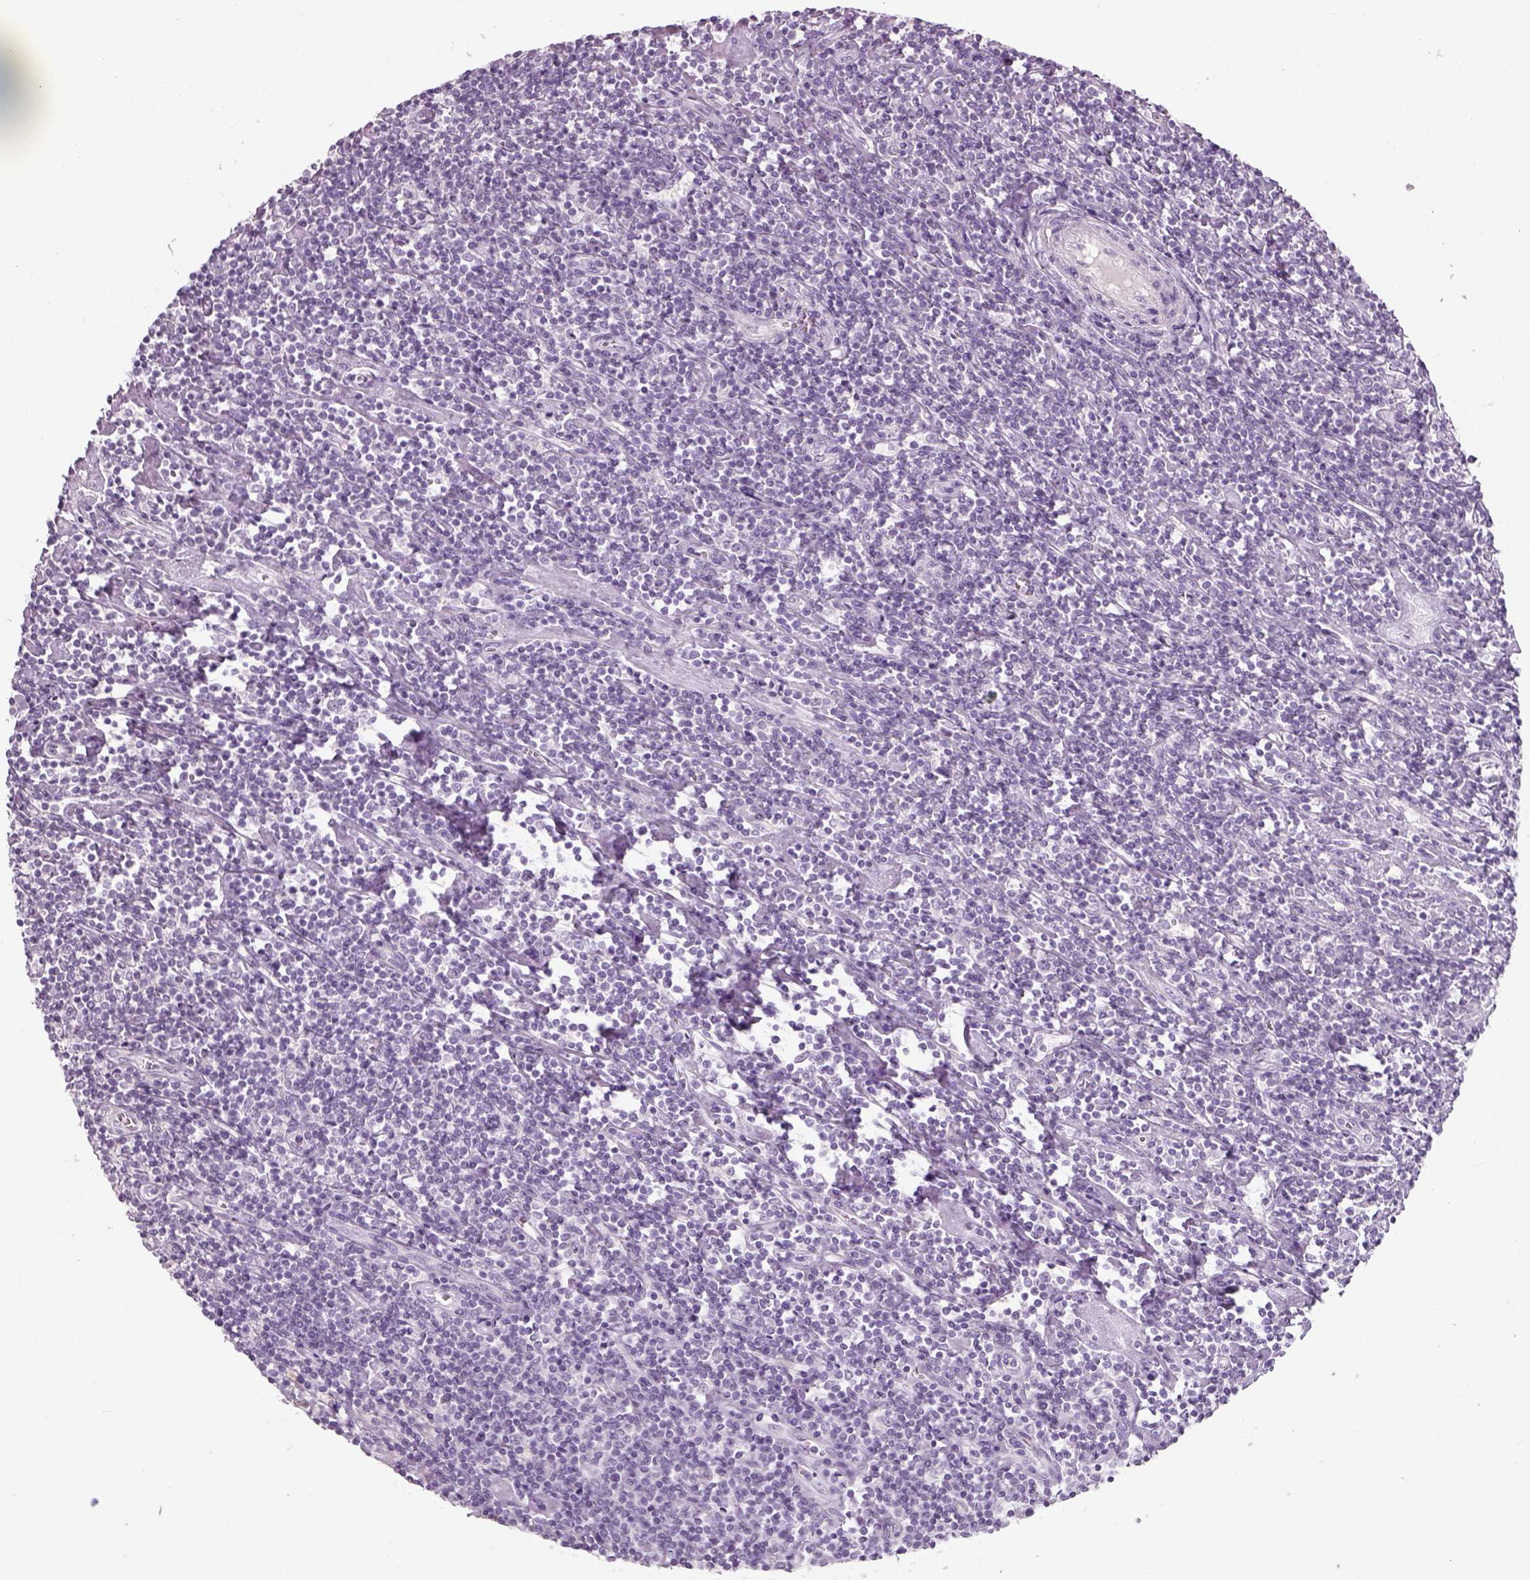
{"staining": {"intensity": "negative", "quantity": "none", "location": "none"}, "tissue": "lymphoma", "cell_type": "Tumor cells", "image_type": "cancer", "snomed": [{"axis": "morphology", "description": "Hodgkin's disease, NOS"}, {"axis": "topography", "description": "Lymph node"}], "caption": "The image displays no significant staining in tumor cells of lymphoma.", "gene": "SLC6A2", "patient": {"sex": "male", "age": 40}}